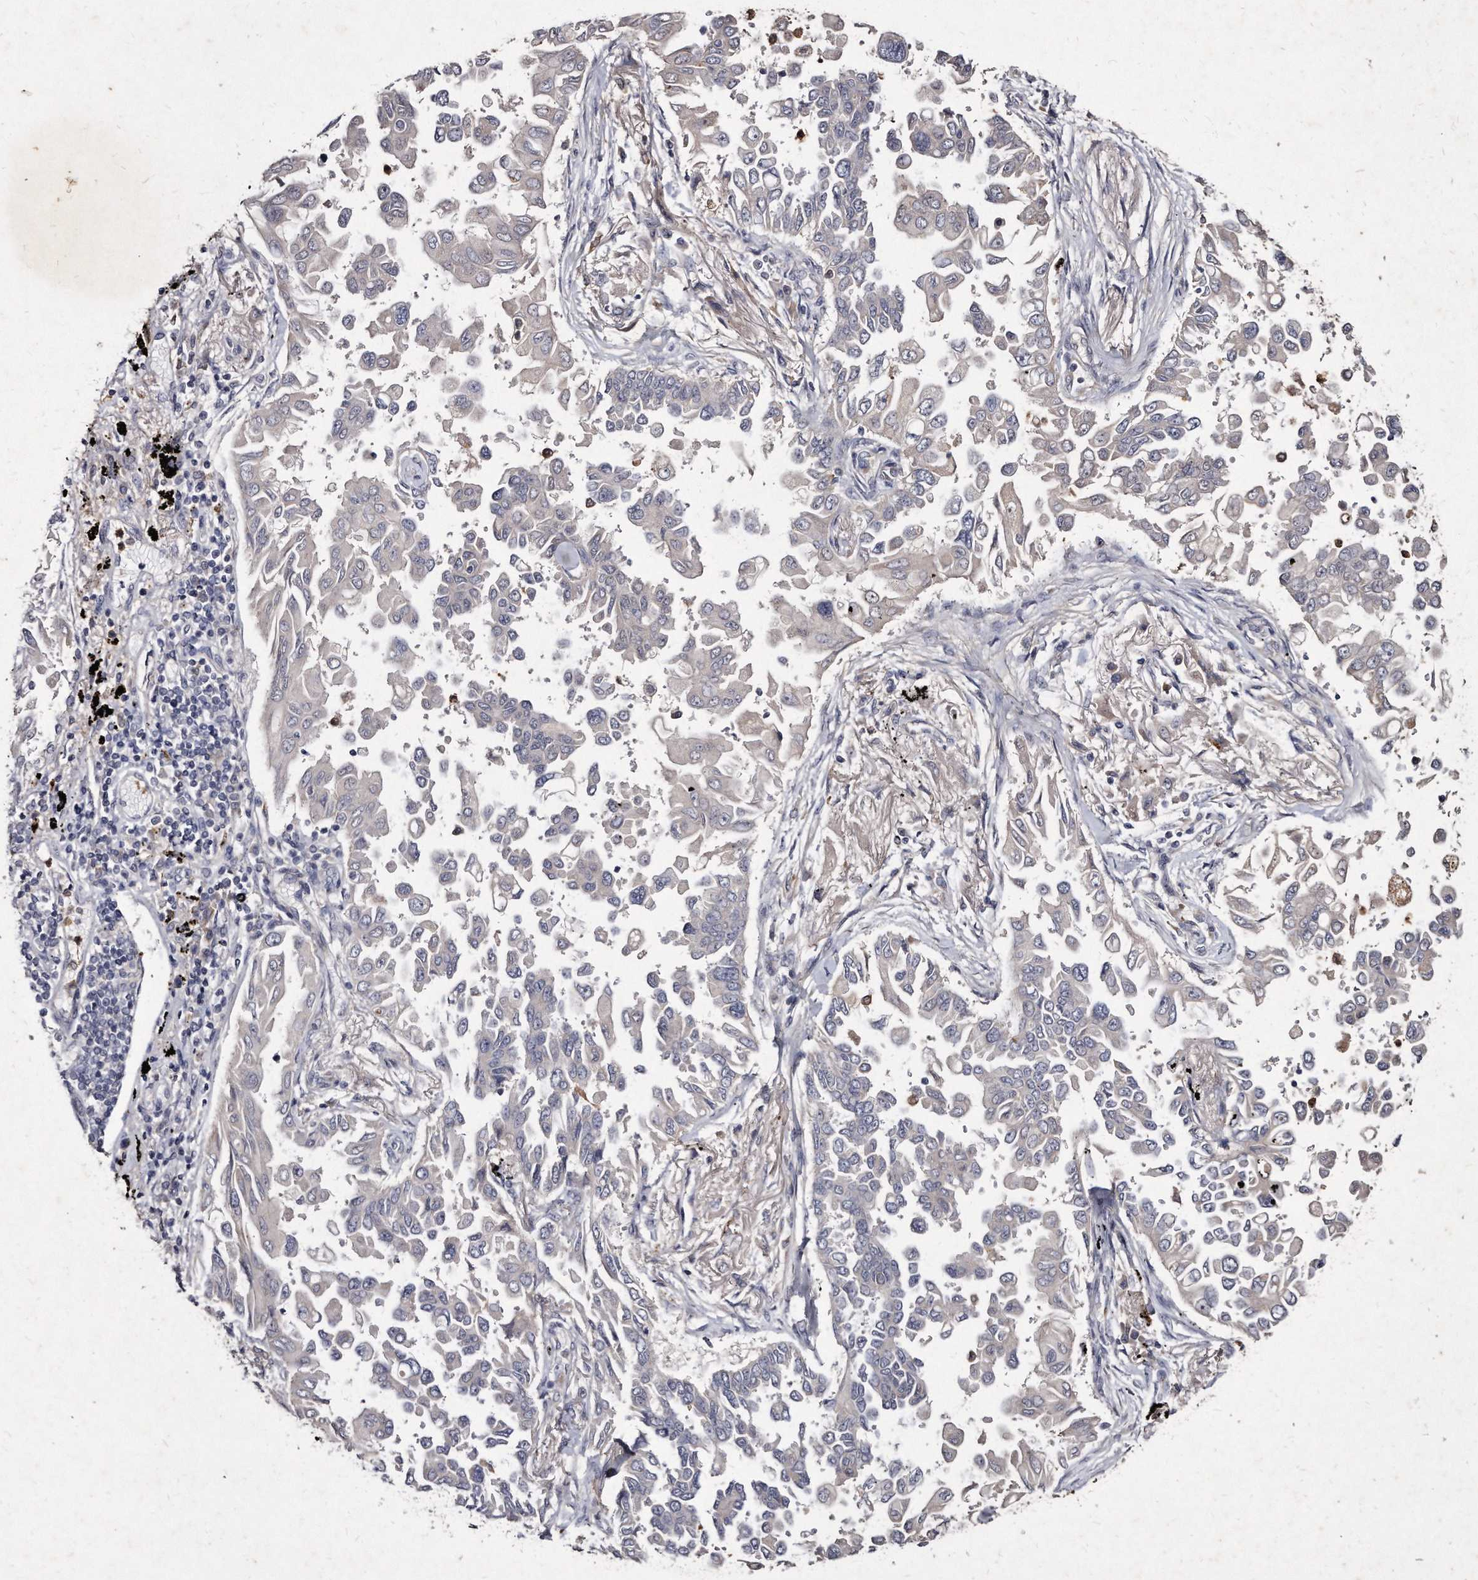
{"staining": {"intensity": "negative", "quantity": "none", "location": "none"}, "tissue": "lung cancer", "cell_type": "Tumor cells", "image_type": "cancer", "snomed": [{"axis": "morphology", "description": "Adenocarcinoma, NOS"}, {"axis": "topography", "description": "Lung"}], "caption": "Lung cancer (adenocarcinoma) was stained to show a protein in brown. There is no significant expression in tumor cells.", "gene": "KLHDC3", "patient": {"sex": "female", "age": 67}}